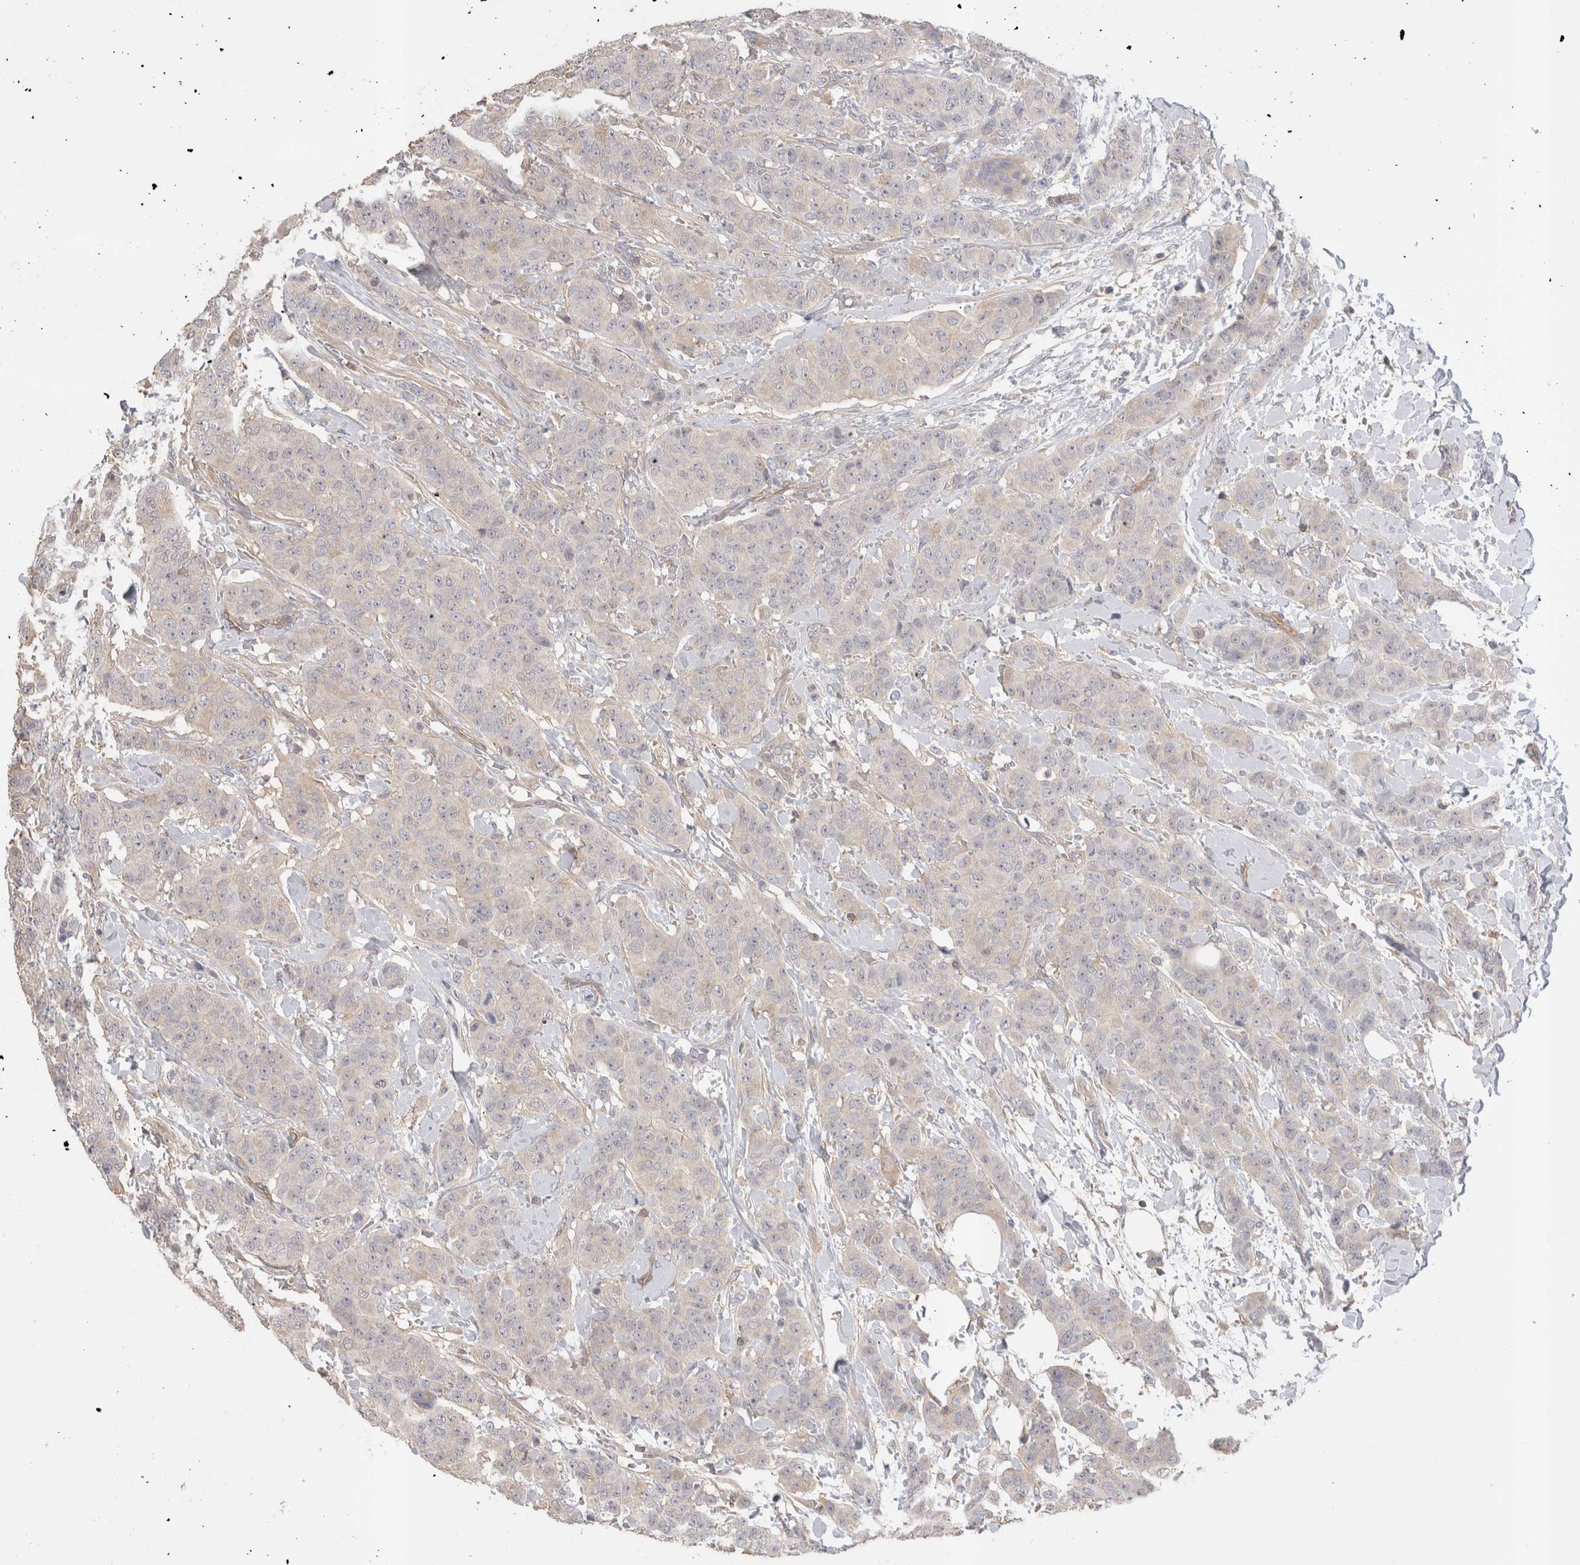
{"staining": {"intensity": "weak", "quantity": "<25%", "location": "cytoplasmic/membranous"}, "tissue": "breast cancer", "cell_type": "Tumor cells", "image_type": "cancer", "snomed": [{"axis": "morphology", "description": "Normal tissue, NOS"}, {"axis": "morphology", "description": "Duct carcinoma"}, {"axis": "topography", "description": "Breast"}], "caption": "Human breast invasive ductal carcinoma stained for a protein using IHC shows no positivity in tumor cells.", "gene": "CAPN2", "patient": {"sex": "female", "age": 40}}